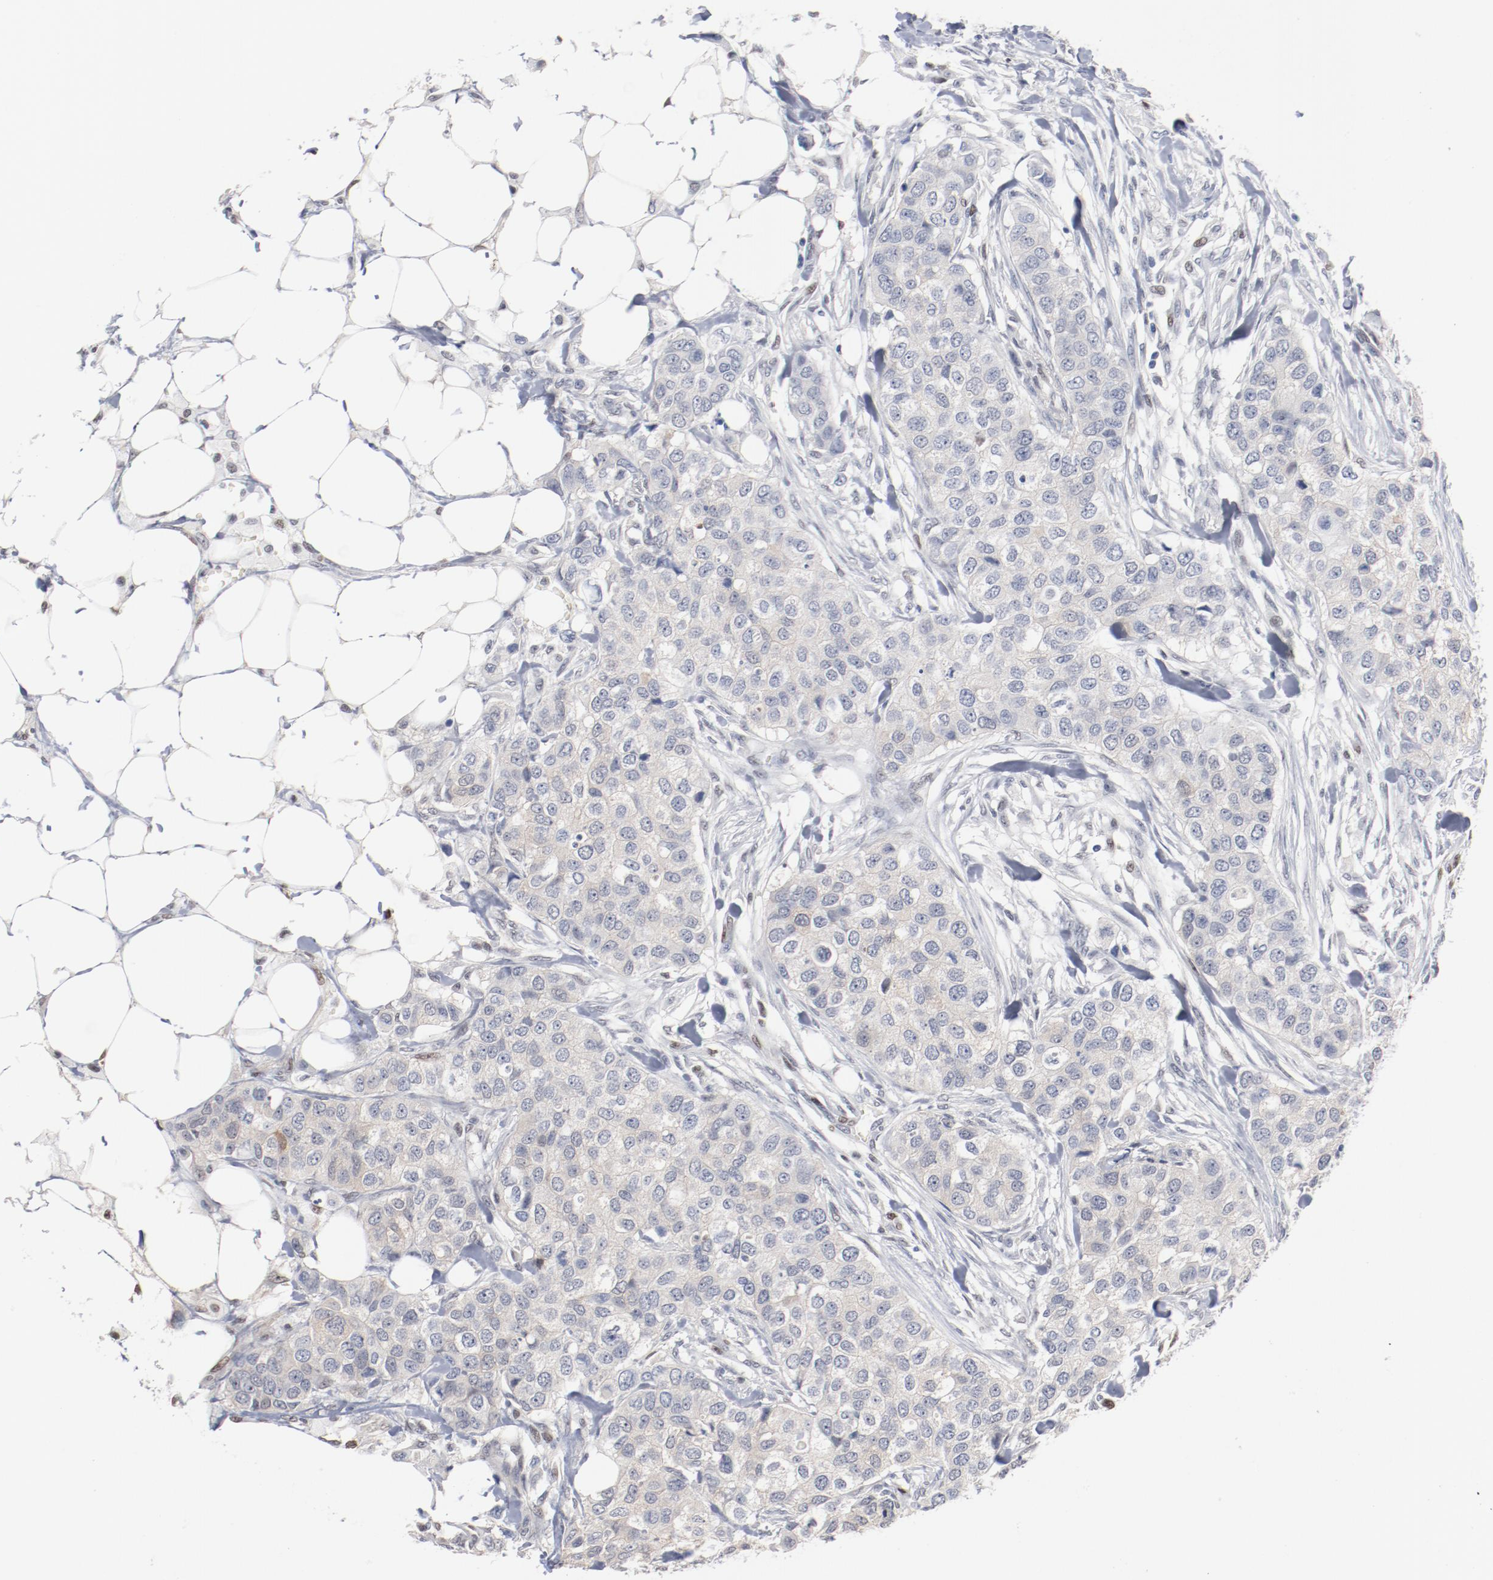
{"staining": {"intensity": "negative", "quantity": "none", "location": "none"}, "tissue": "breast cancer", "cell_type": "Tumor cells", "image_type": "cancer", "snomed": [{"axis": "morphology", "description": "Normal tissue, NOS"}, {"axis": "morphology", "description": "Duct carcinoma"}, {"axis": "topography", "description": "Breast"}], "caption": "This is a image of immunohistochemistry (IHC) staining of breast cancer, which shows no staining in tumor cells.", "gene": "ZEB2", "patient": {"sex": "female", "age": 49}}